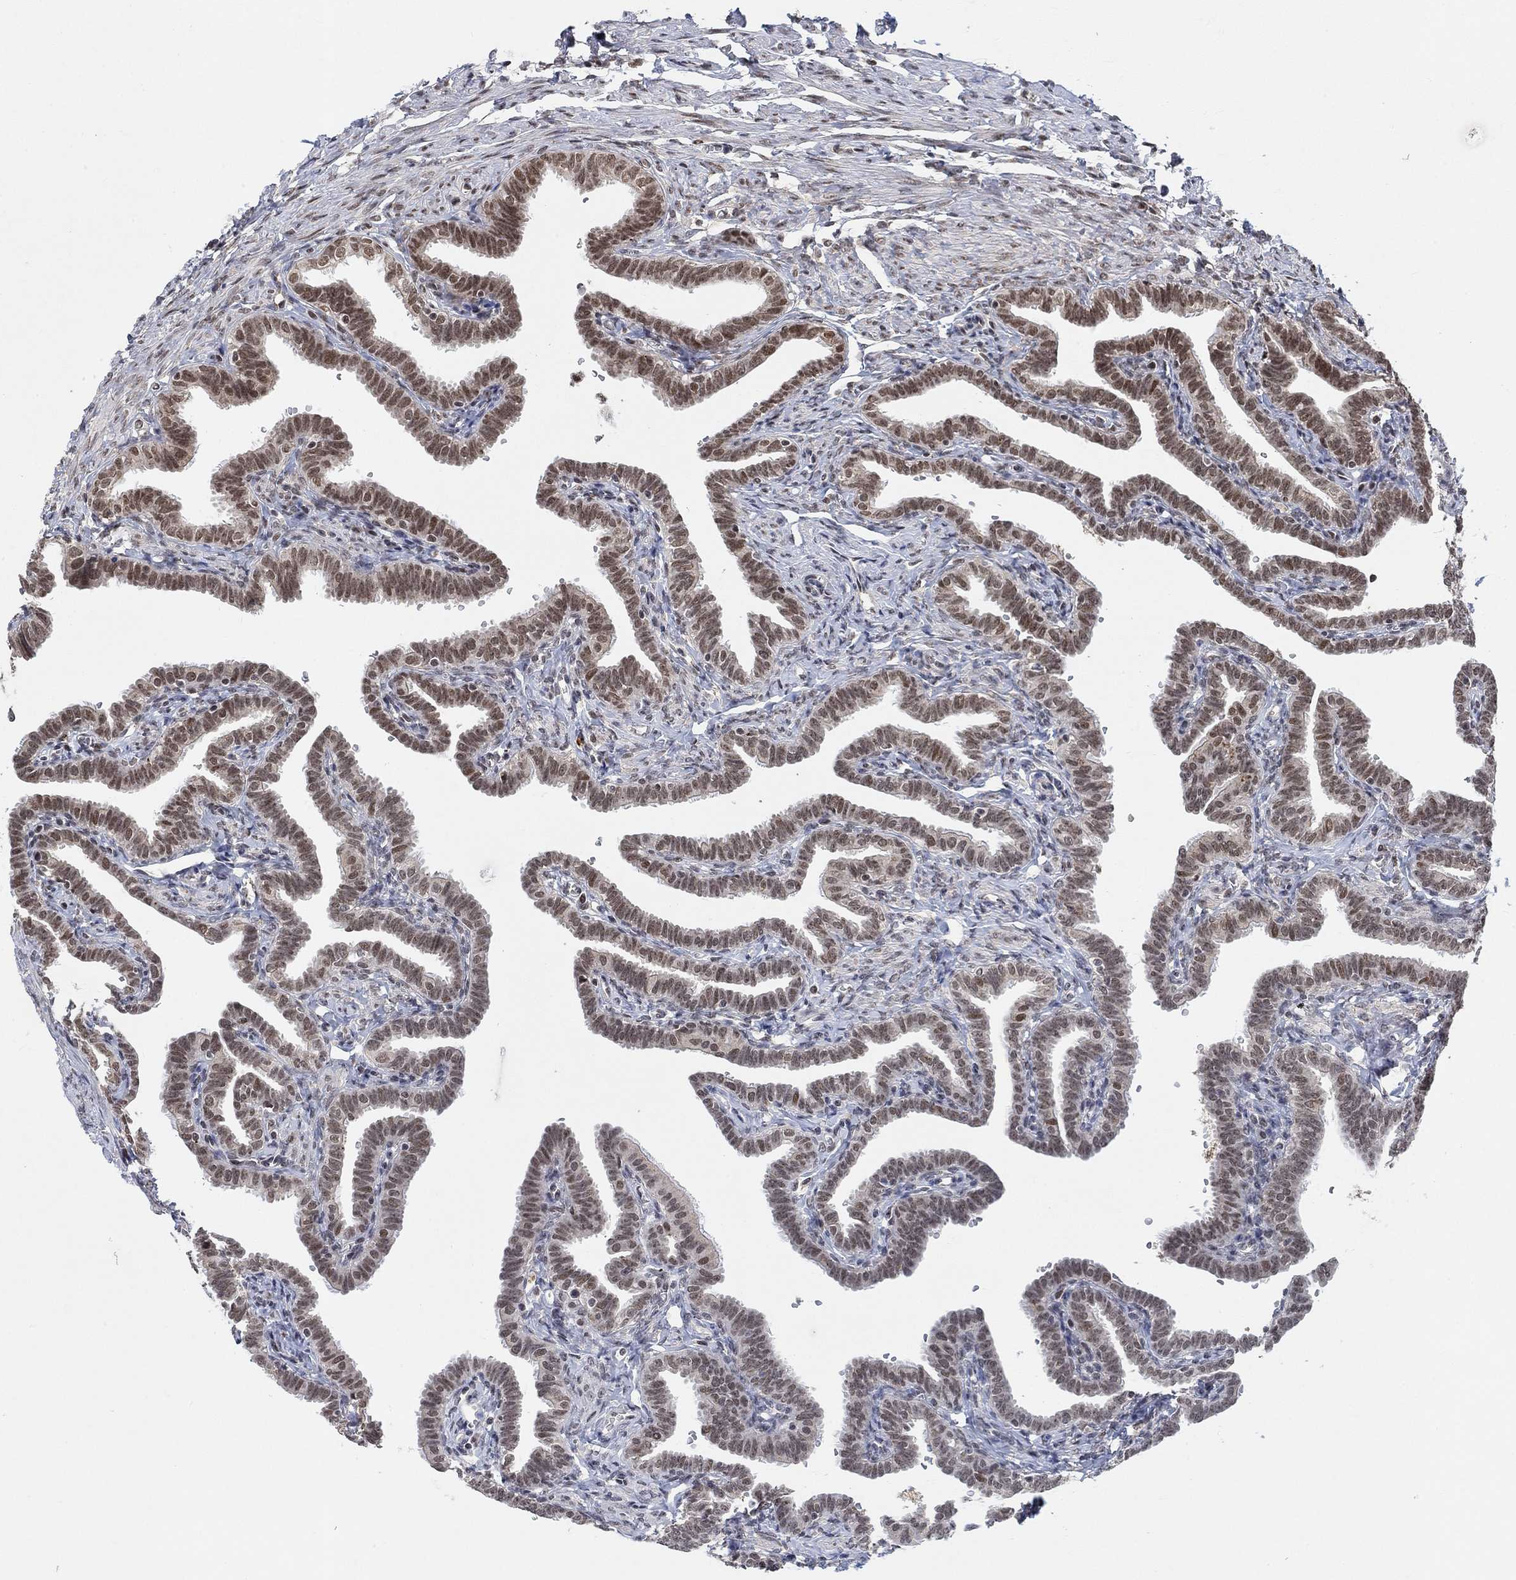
{"staining": {"intensity": "moderate", "quantity": ">75%", "location": "nuclear"}, "tissue": "fallopian tube", "cell_type": "Glandular cells", "image_type": "normal", "snomed": [{"axis": "morphology", "description": "Normal tissue, NOS"}, {"axis": "topography", "description": "Fallopian tube"}, {"axis": "topography", "description": "Ovary"}], "caption": "Normal fallopian tube exhibits moderate nuclear positivity in about >75% of glandular cells.", "gene": "THAP8", "patient": {"sex": "female", "age": 57}}